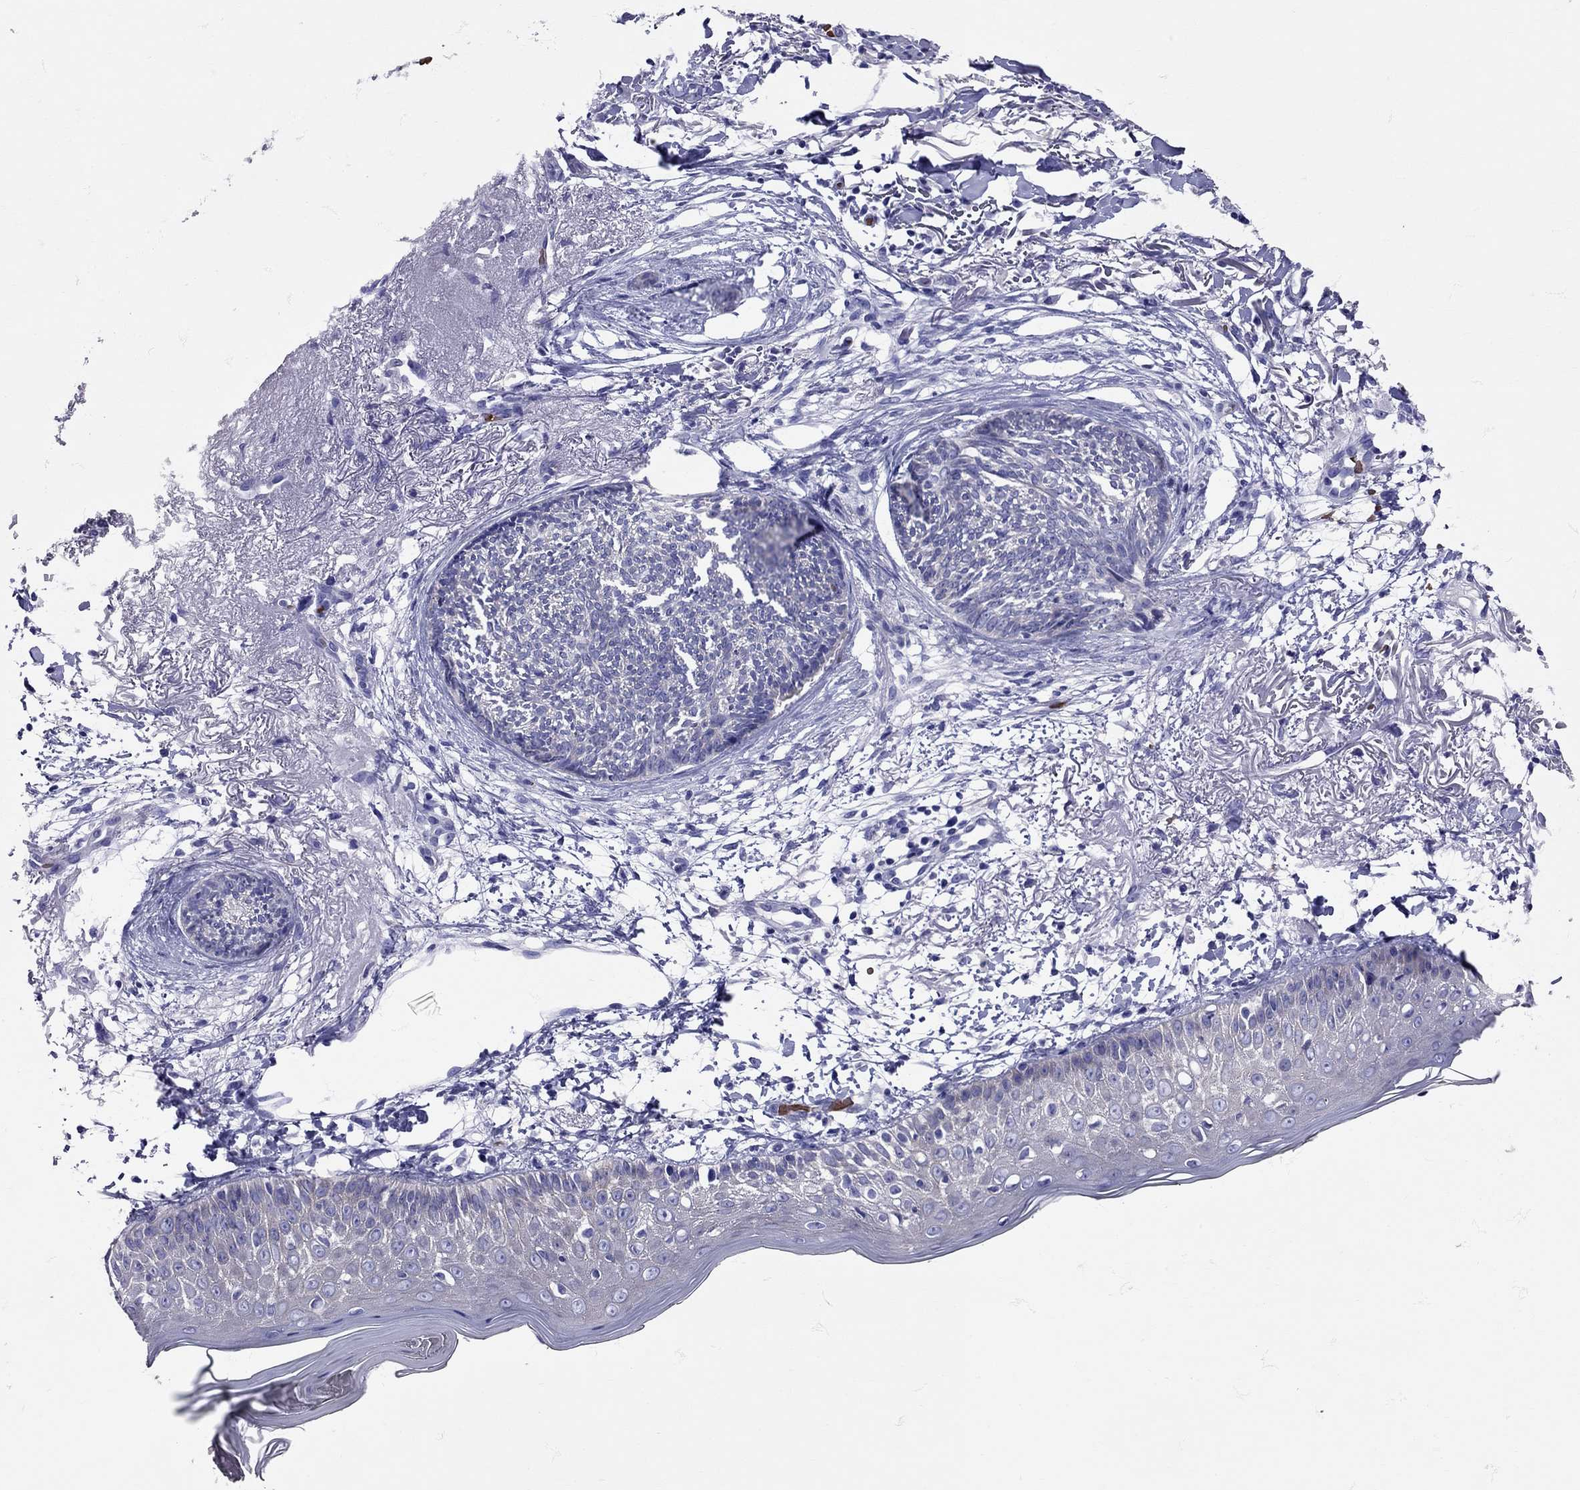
{"staining": {"intensity": "negative", "quantity": "none", "location": "none"}, "tissue": "skin cancer", "cell_type": "Tumor cells", "image_type": "cancer", "snomed": [{"axis": "morphology", "description": "Normal tissue, NOS"}, {"axis": "morphology", "description": "Basal cell carcinoma"}, {"axis": "topography", "description": "Skin"}], "caption": "Tumor cells are negative for brown protein staining in skin basal cell carcinoma.", "gene": "TBR1", "patient": {"sex": "male", "age": 84}}